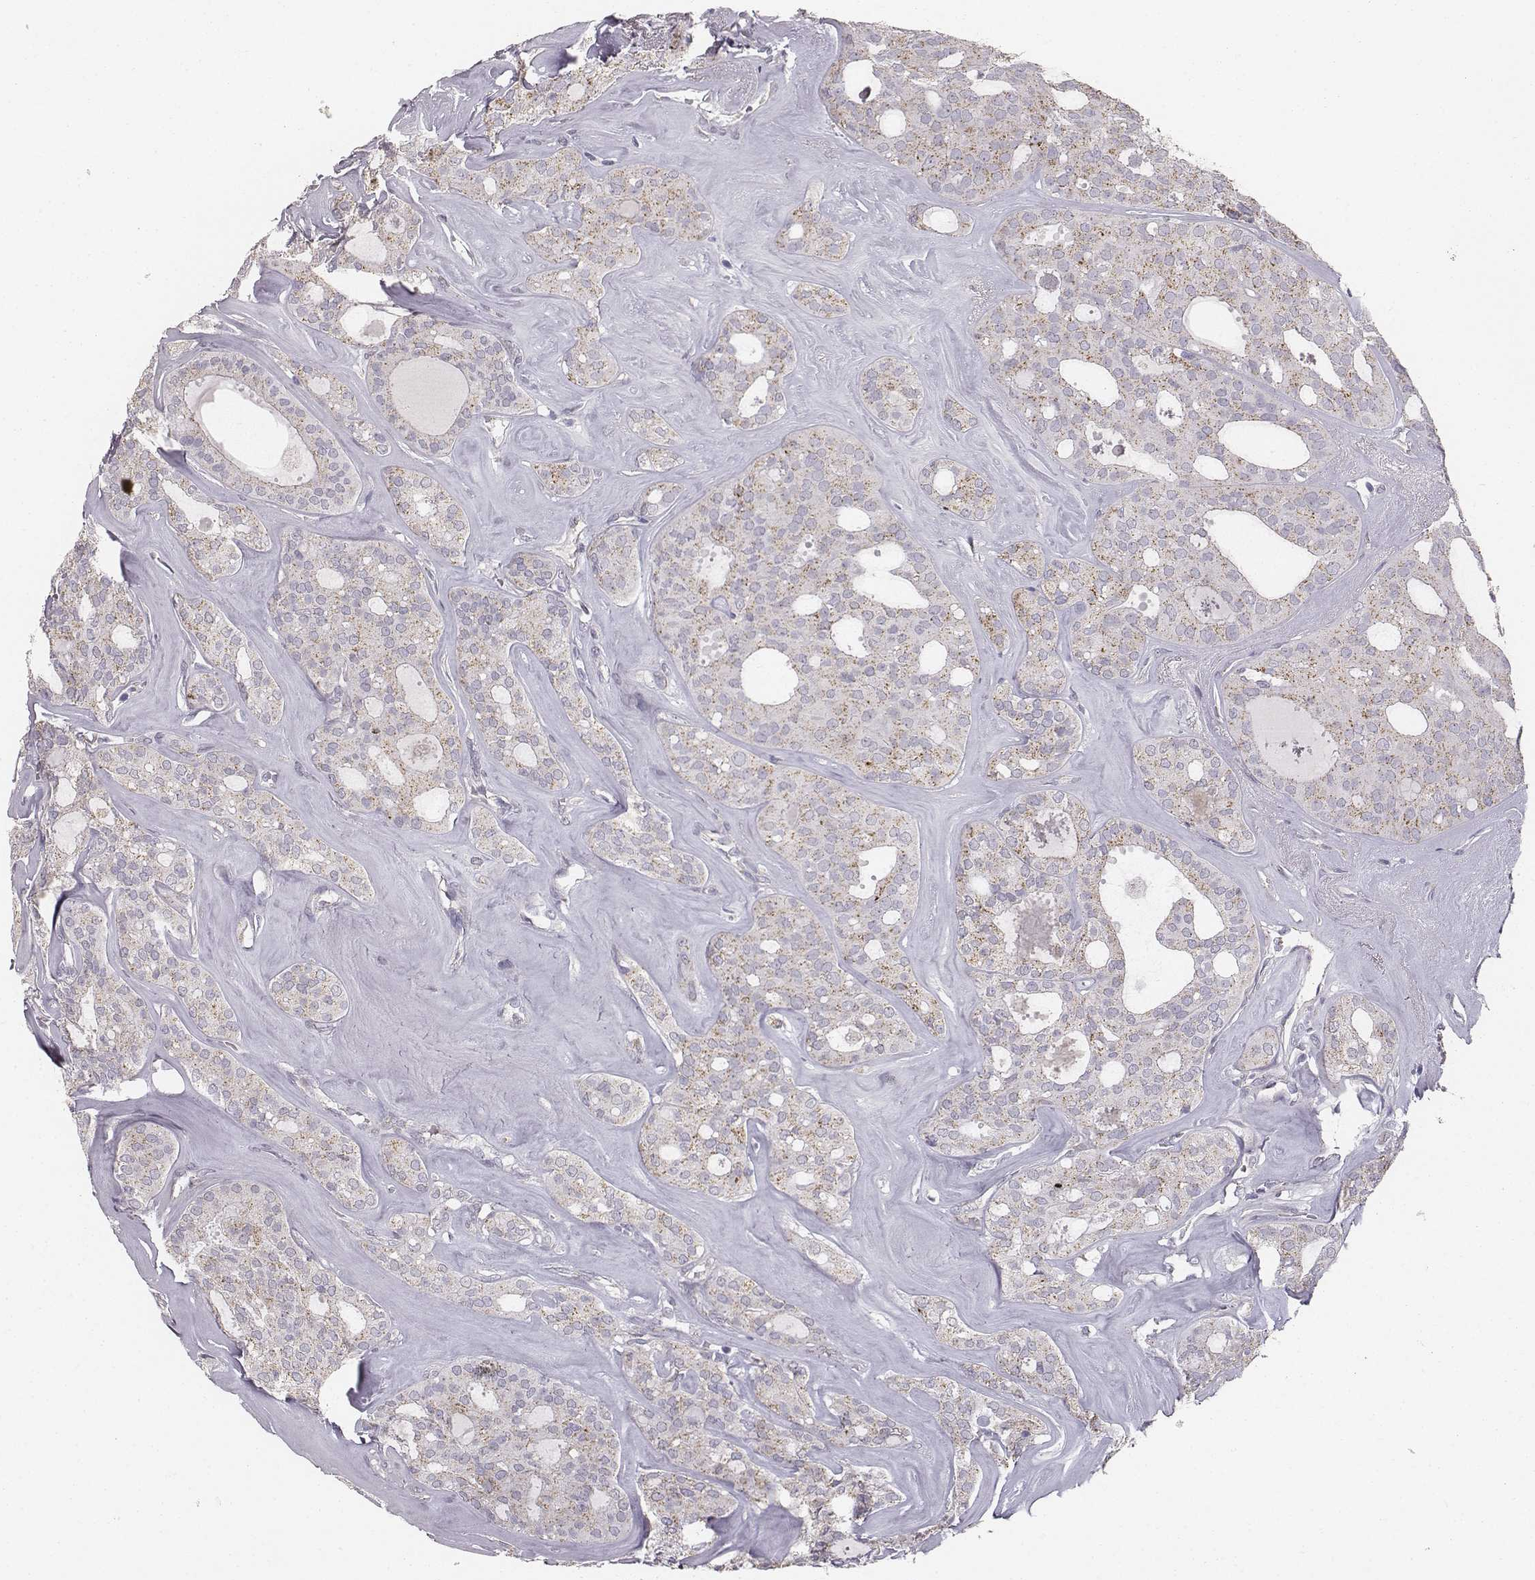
{"staining": {"intensity": "weak", "quantity": "25%-75%", "location": "cytoplasmic/membranous"}, "tissue": "thyroid cancer", "cell_type": "Tumor cells", "image_type": "cancer", "snomed": [{"axis": "morphology", "description": "Follicular adenoma carcinoma, NOS"}, {"axis": "topography", "description": "Thyroid gland"}], "caption": "IHC (DAB (3,3'-diaminobenzidine)) staining of human thyroid cancer (follicular adenoma carcinoma) exhibits weak cytoplasmic/membranous protein staining in about 25%-75% of tumor cells.", "gene": "ABCD3", "patient": {"sex": "male", "age": 75}}